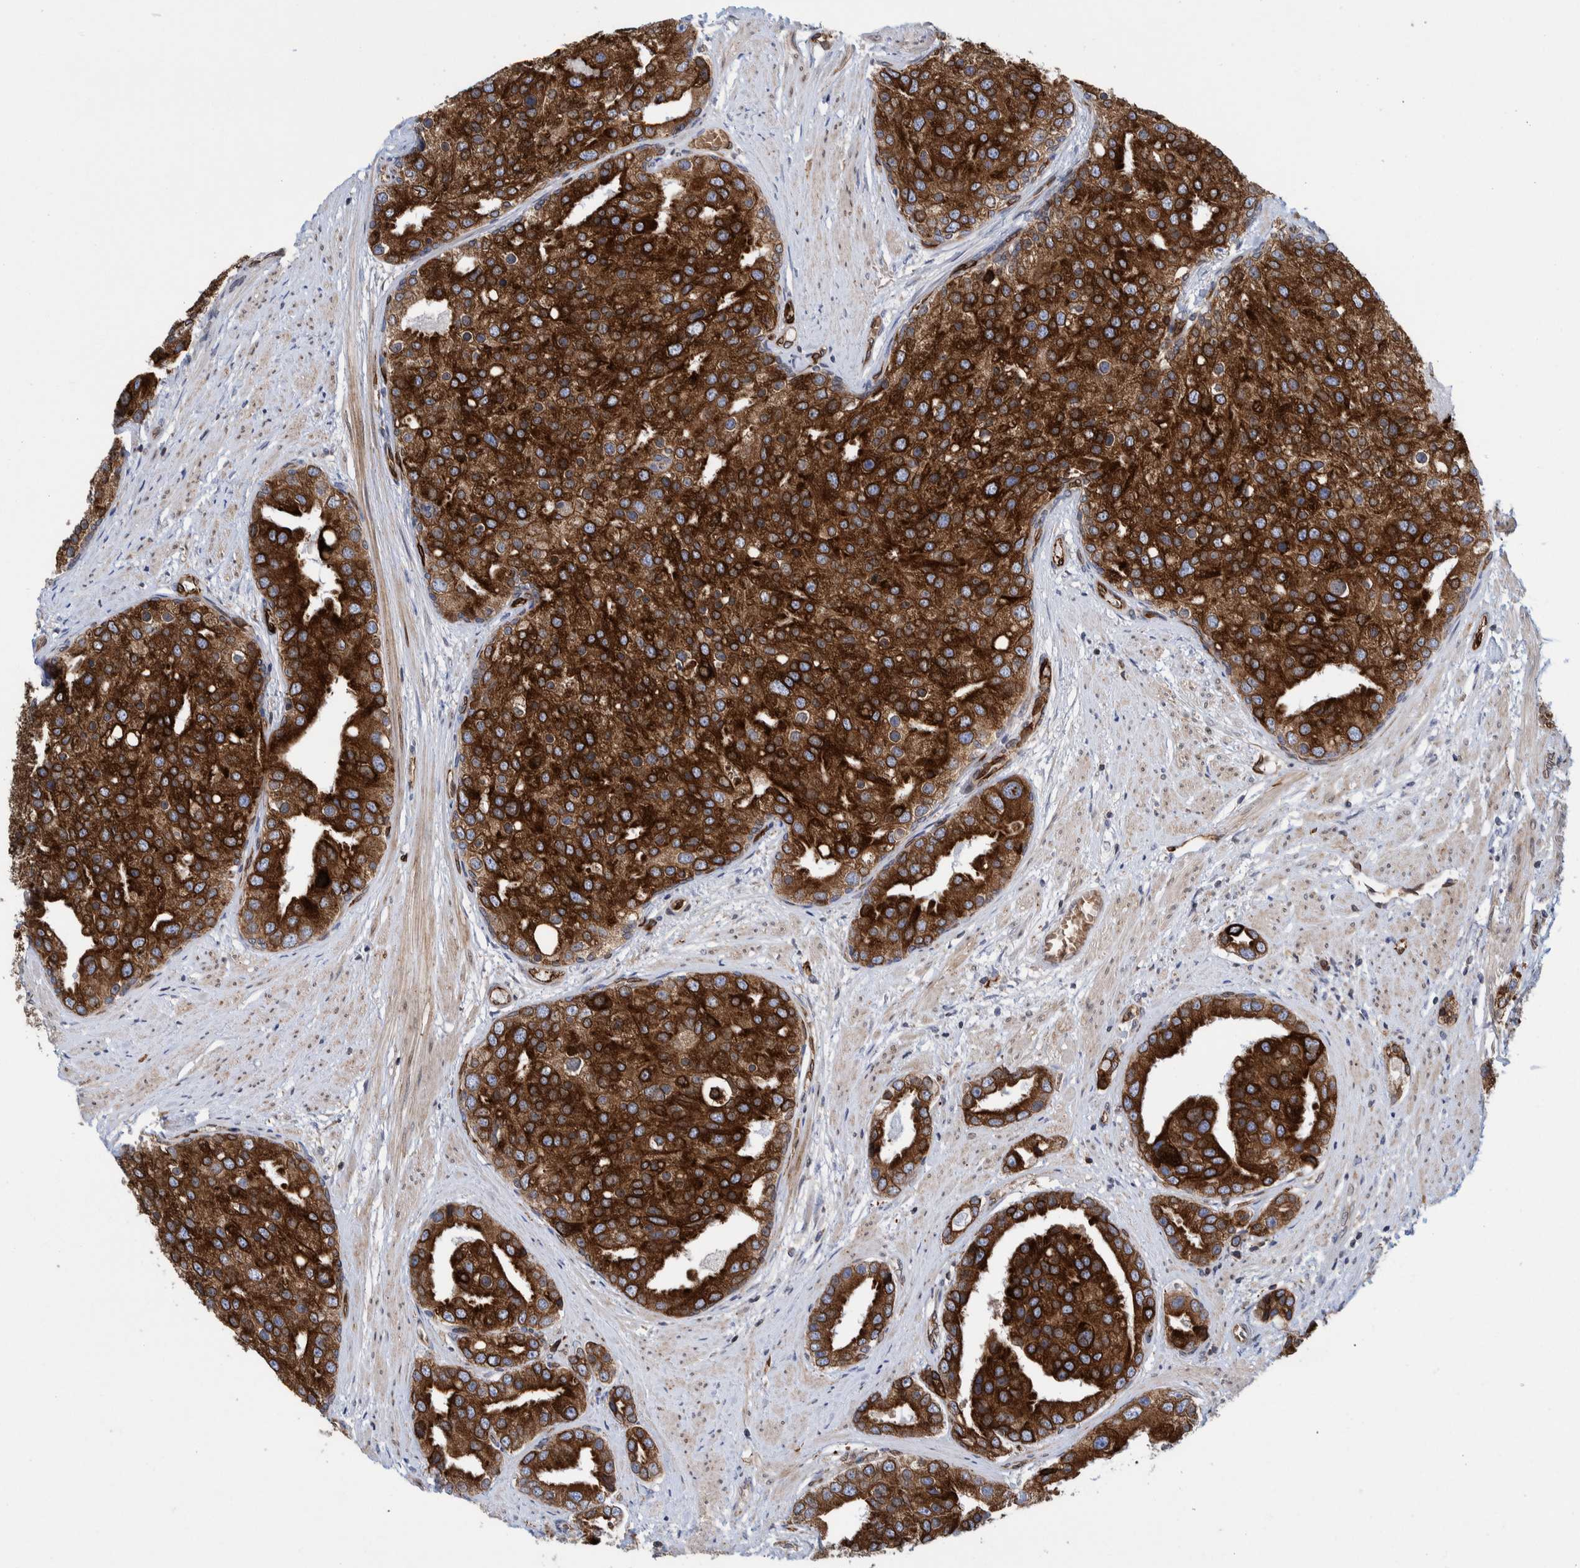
{"staining": {"intensity": "strong", "quantity": ">75%", "location": "cytoplasmic/membranous"}, "tissue": "prostate cancer", "cell_type": "Tumor cells", "image_type": "cancer", "snomed": [{"axis": "morphology", "description": "Adenocarcinoma, High grade"}, {"axis": "topography", "description": "Prostate"}], "caption": "Prostate cancer stained for a protein shows strong cytoplasmic/membranous positivity in tumor cells.", "gene": "THEM6", "patient": {"sex": "male", "age": 50}}